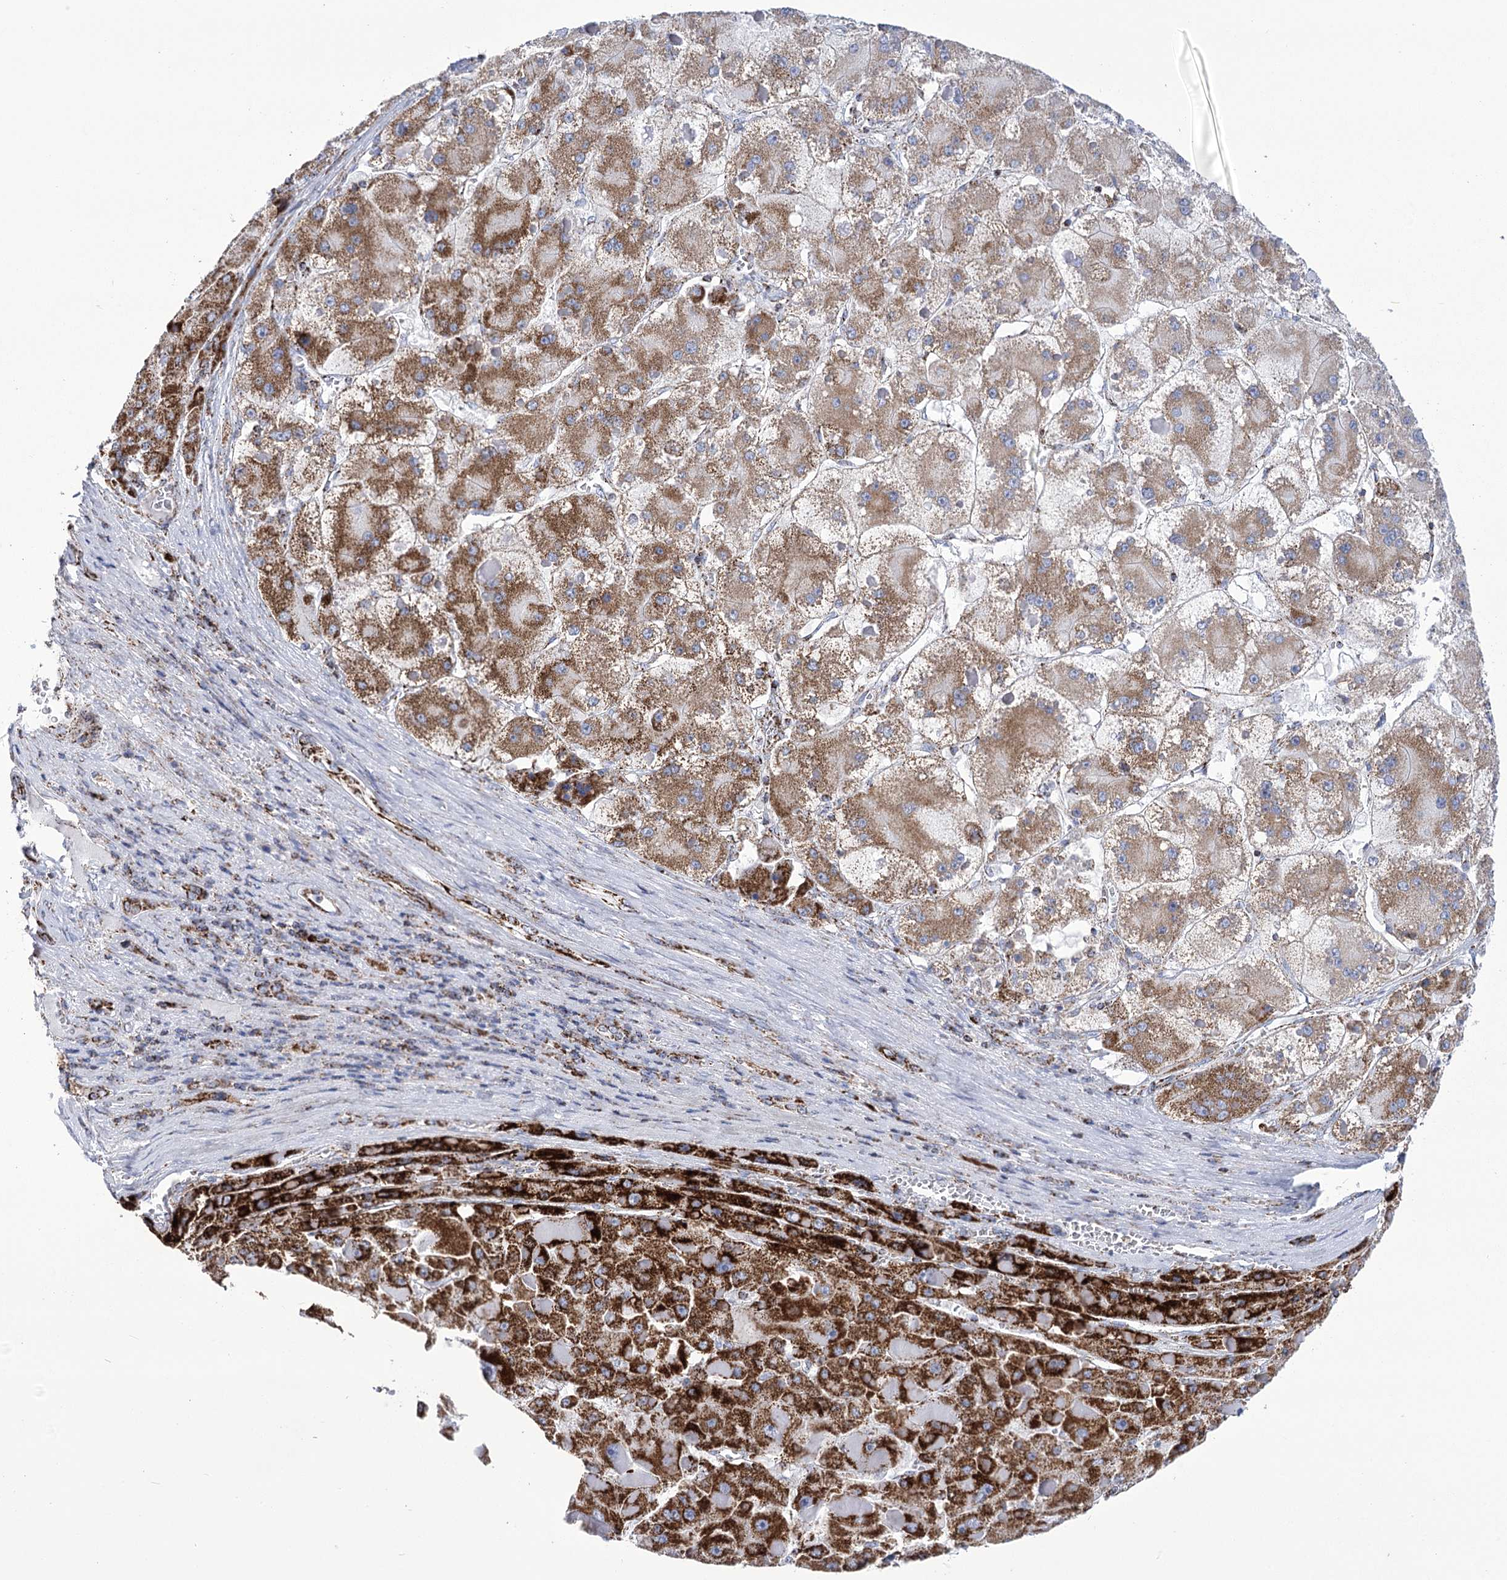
{"staining": {"intensity": "strong", "quantity": ">75%", "location": "cytoplasmic/membranous"}, "tissue": "liver cancer", "cell_type": "Tumor cells", "image_type": "cancer", "snomed": [{"axis": "morphology", "description": "Carcinoma, Hepatocellular, NOS"}, {"axis": "topography", "description": "Liver"}], "caption": "Strong cytoplasmic/membranous staining is seen in about >75% of tumor cells in liver hepatocellular carcinoma.", "gene": "PDHB", "patient": {"sex": "female", "age": 73}}